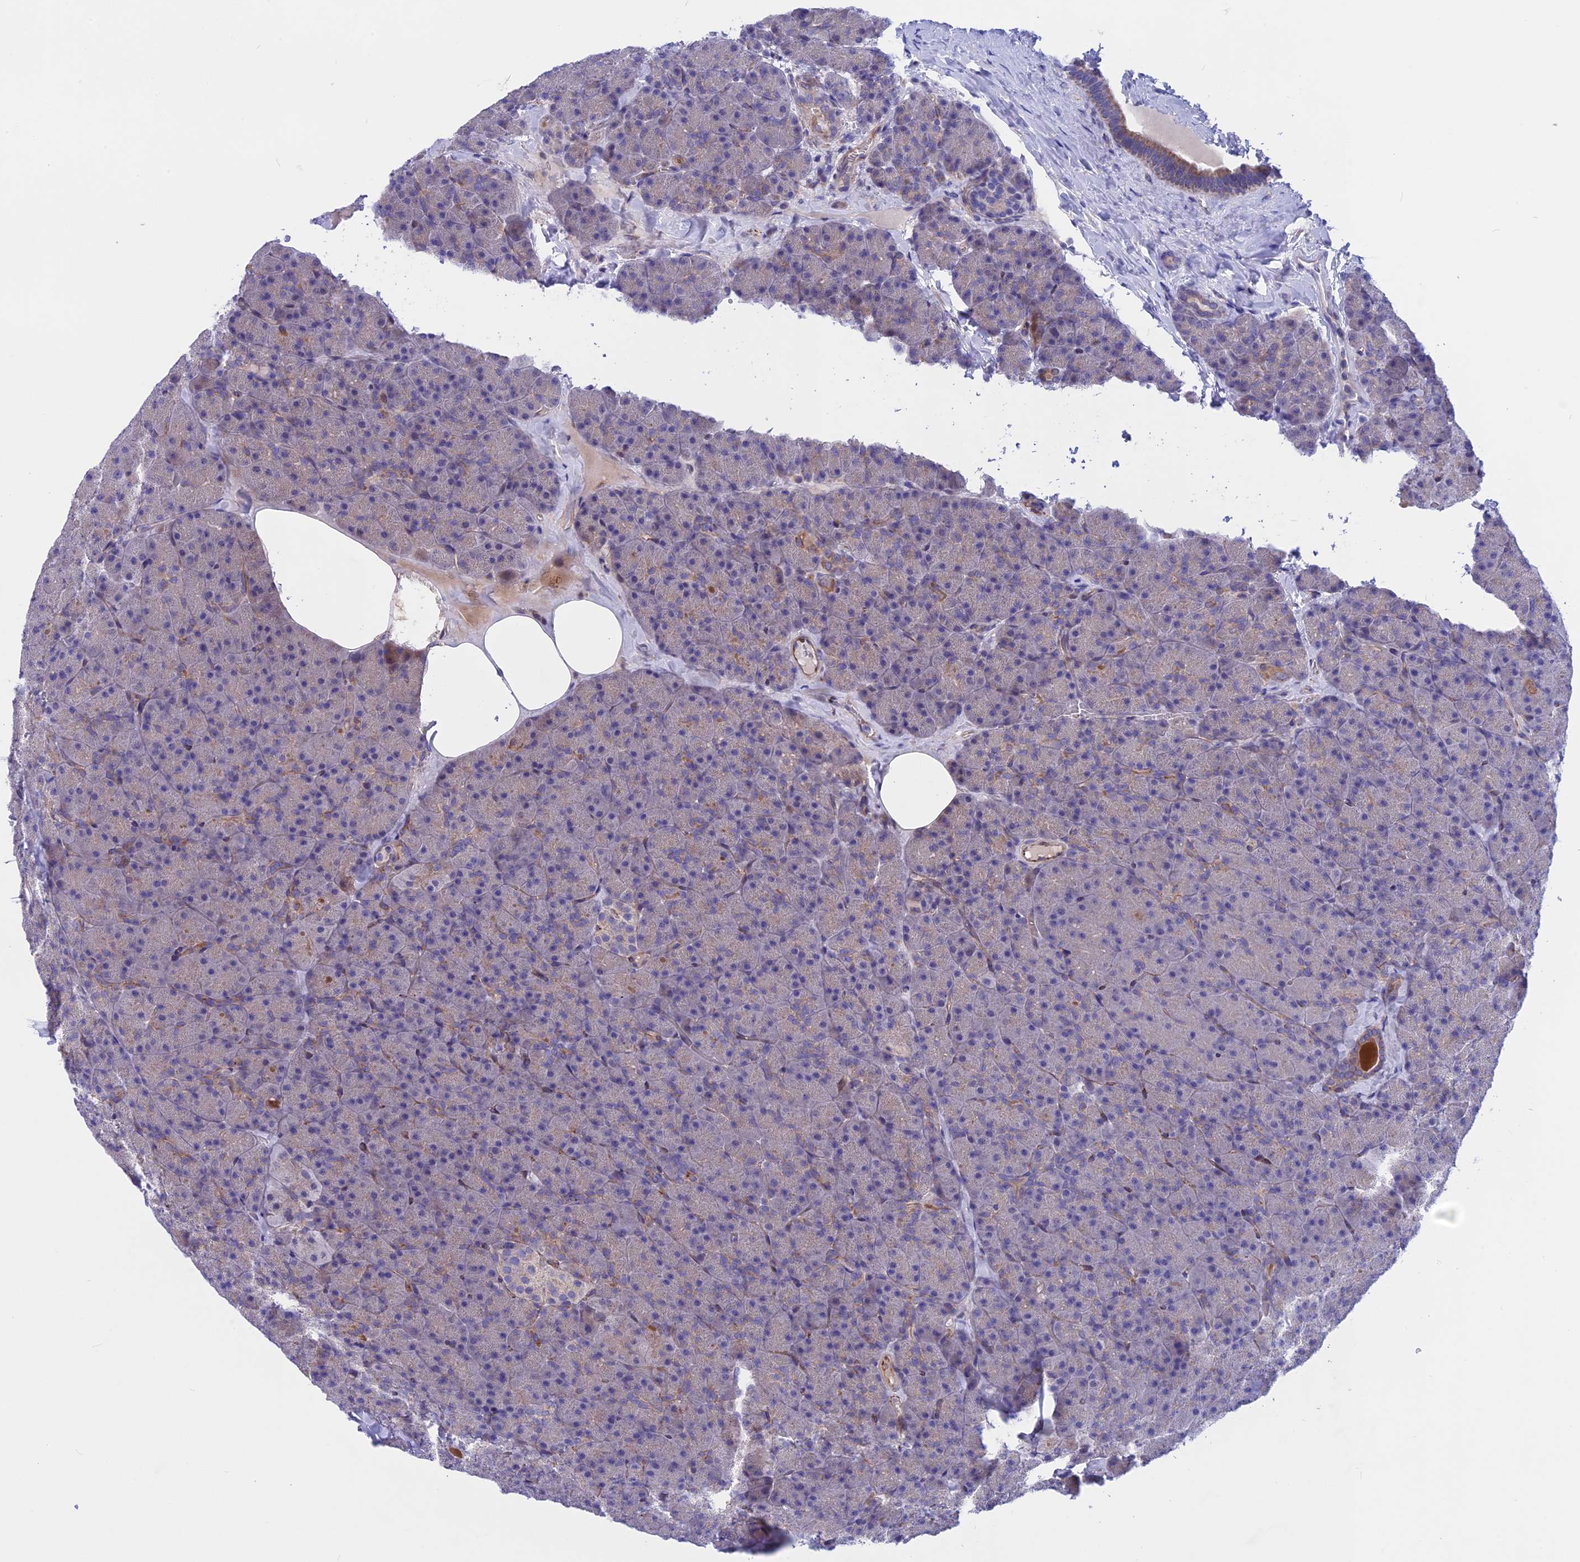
{"staining": {"intensity": "moderate", "quantity": "<25%", "location": "cytoplasmic/membranous"}, "tissue": "pancreas", "cell_type": "Exocrine glandular cells", "image_type": "normal", "snomed": [{"axis": "morphology", "description": "Normal tissue, NOS"}, {"axis": "topography", "description": "Pancreas"}], "caption": "IHC of normal human pancreas reveals low levels of moderate cytoplasmic/membranous expression in approximately <25% of exocrine glandular cells. The protein of interest is shown in brown color, while the nuclei are stained blue.", "gene": "TMEM138", "patient": {"sex": "male", "age": 36}}